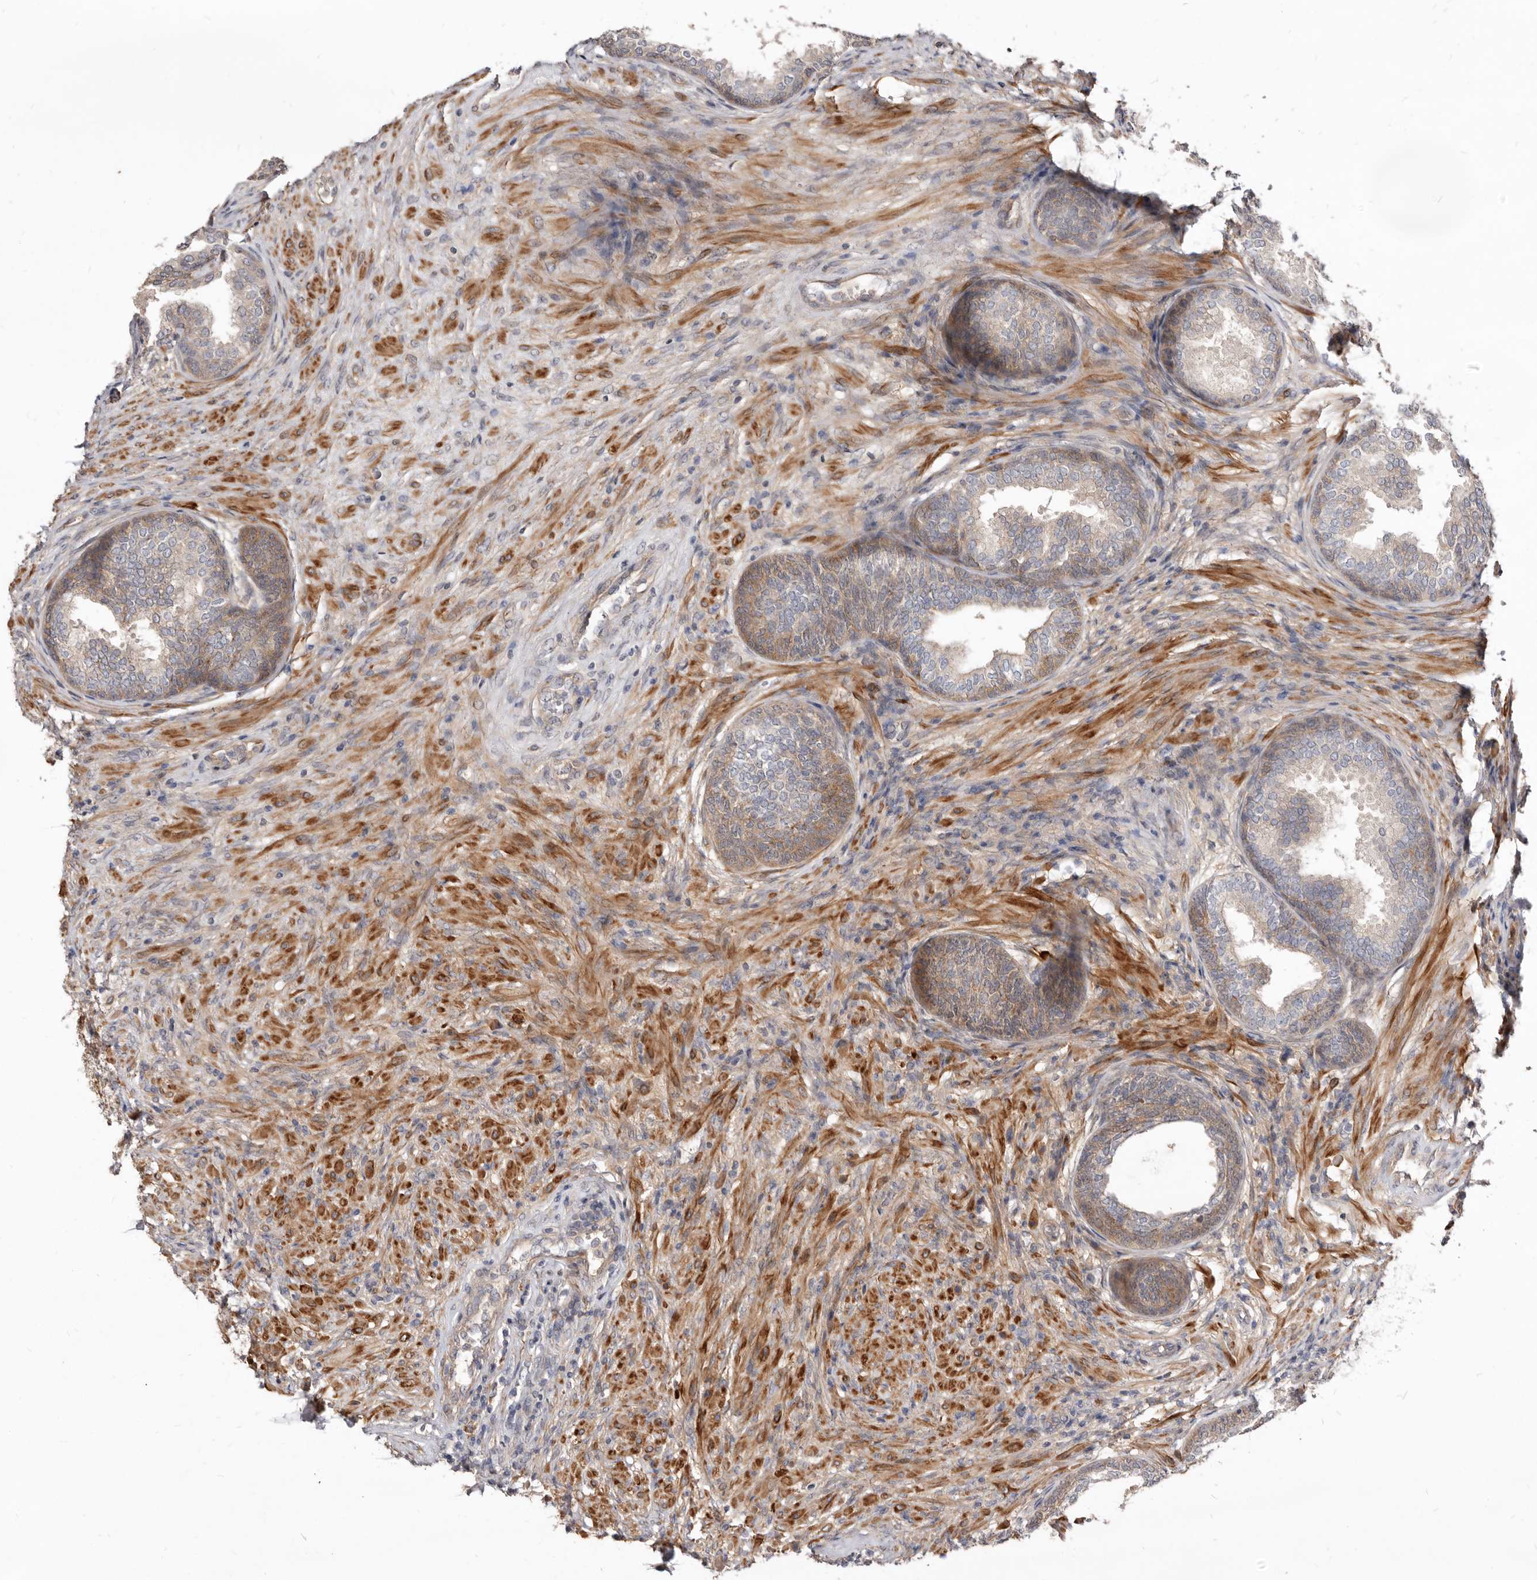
{"staining": {"intensity": "weak", "quantity": "25%-75%", "location": "cytoplasmic/membranous"}, "tissue": "prostate", "cell_type": "Glandular cells", "image_type": "normal", "snomed": [{"axis": "morphology", "description": "Normal tissue, NOS"}, {"axis": "topography", "description": "Prostate"}], "caption": "IHC of normal human prostate displays low levels of weak cytoplasmic/membranous expression in about 25%-75% of glandular cells.", "gene": "GPATCH4", "patient": {"sex": "male", "age": 76}}